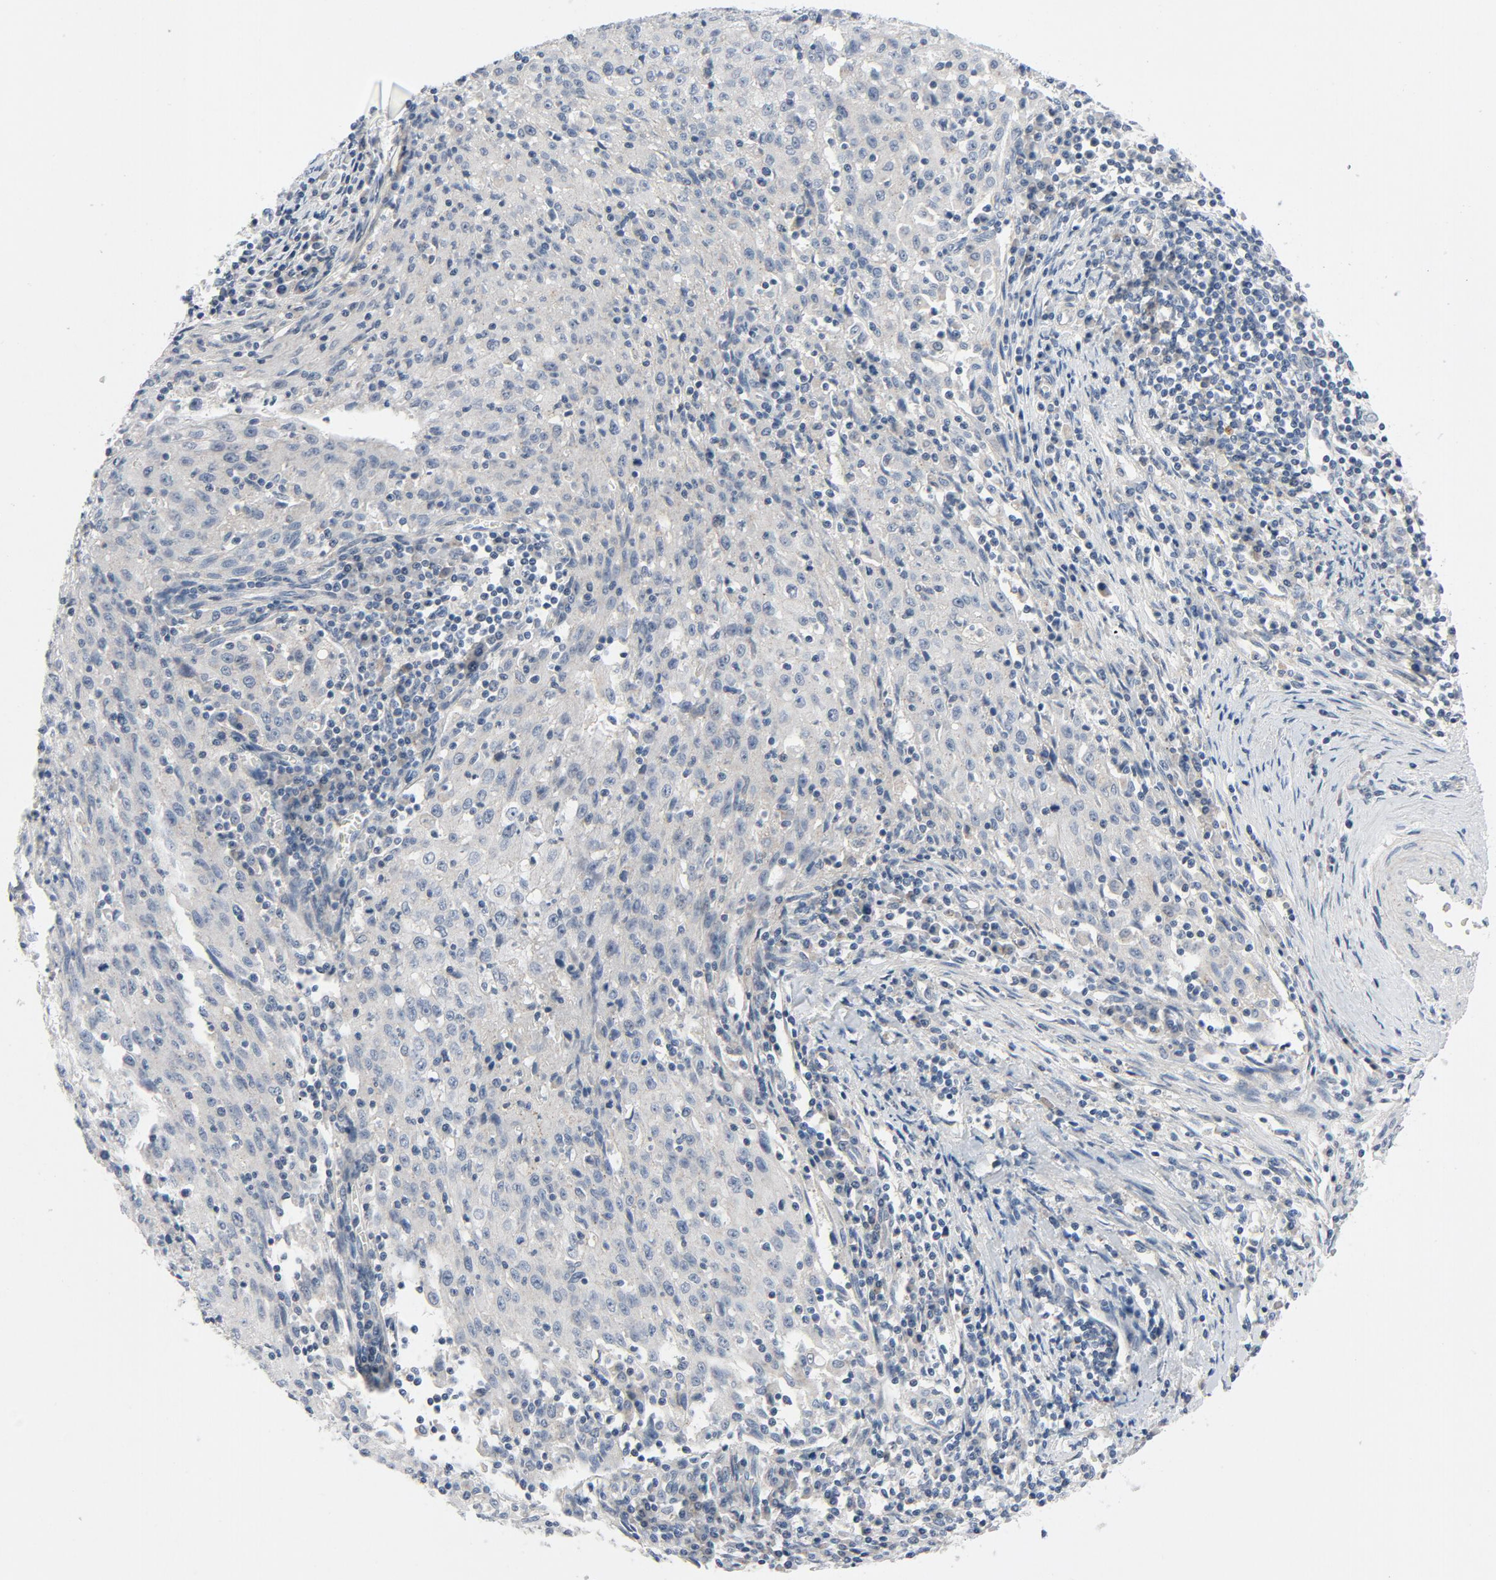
{"staining": {"intensity": "negative", "quantity": "none", "location": "none"}, "tissue": "cervical cancer", "cell_type": "Tumor cells", "image_type": "cancer", "snomed": [{"axis": "morphology", "description": "Squamous cell carcinoma, NOS"}, {"axis": "topography", "description": "Cervix"}], "caption": "Tumor cells show no significant positivity in cervical cancer (squamous cell carcinoma). (DAB (3,3'-diaminobenzidine) immunohistochemistry (IHC) visualized using brightfield microscopy, high magnification).", "gene": "TSG101", "patient": {"sex": "female", "age": 27}}